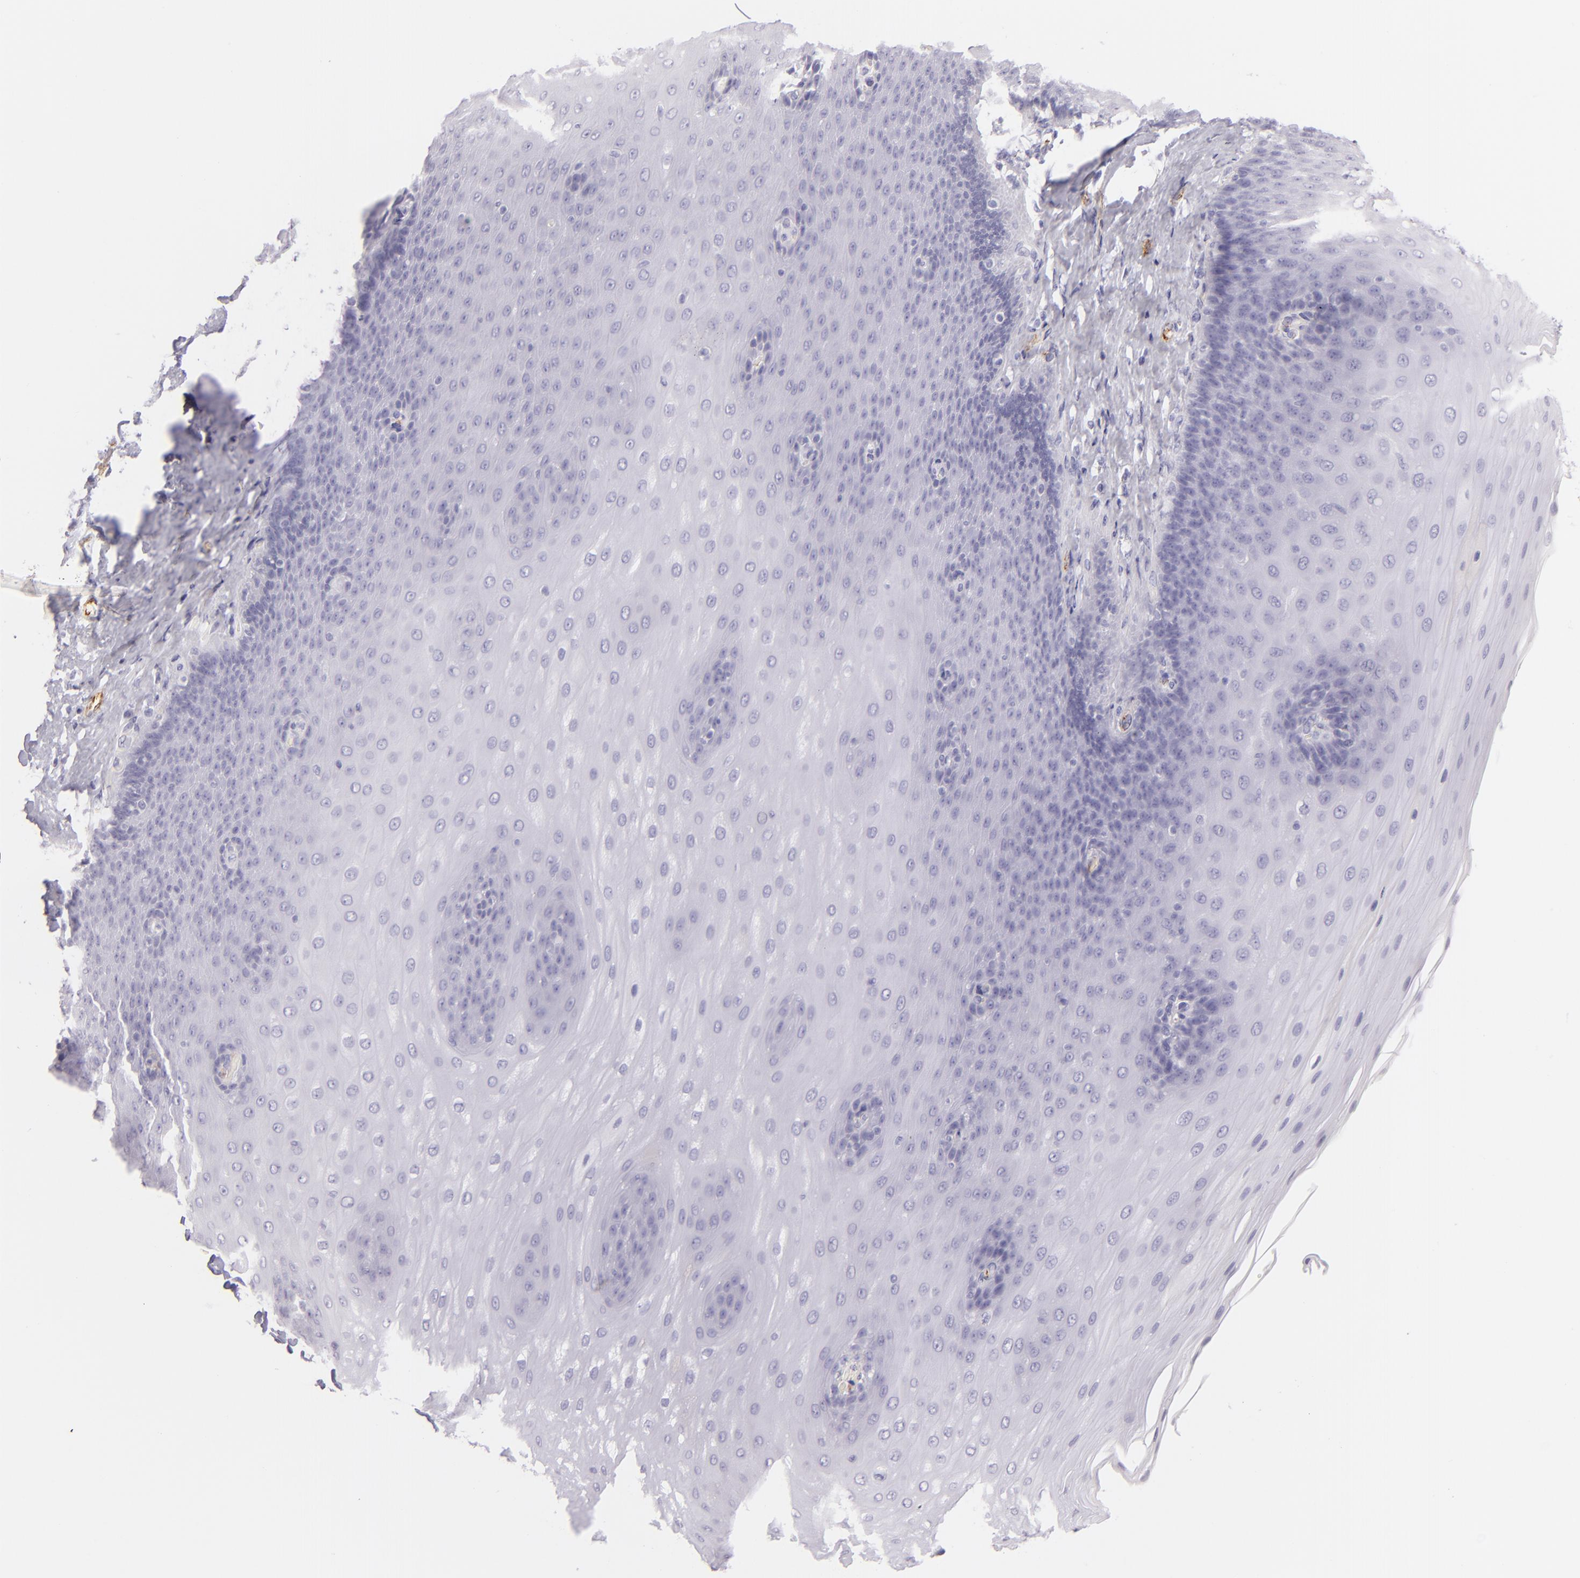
{"staining": {"intensity": "negative", "quantity": "none", "location": "none"}, "tissue": "esophagus", "cell_type": "Squamous epithelial cells", "image_type": "normal", "snomed": [{"axis": "morphology", "description": "Normal tissue, NOS"}, {"axis": "topography", "description": "Esophagus"}], "caption": "DAB immunohistochemical staining of normal human esophagus reveals no significant positivity in squamous epithelial cells.", "gene": "SELP", "patient": {"sex": "male", "age": 62}}